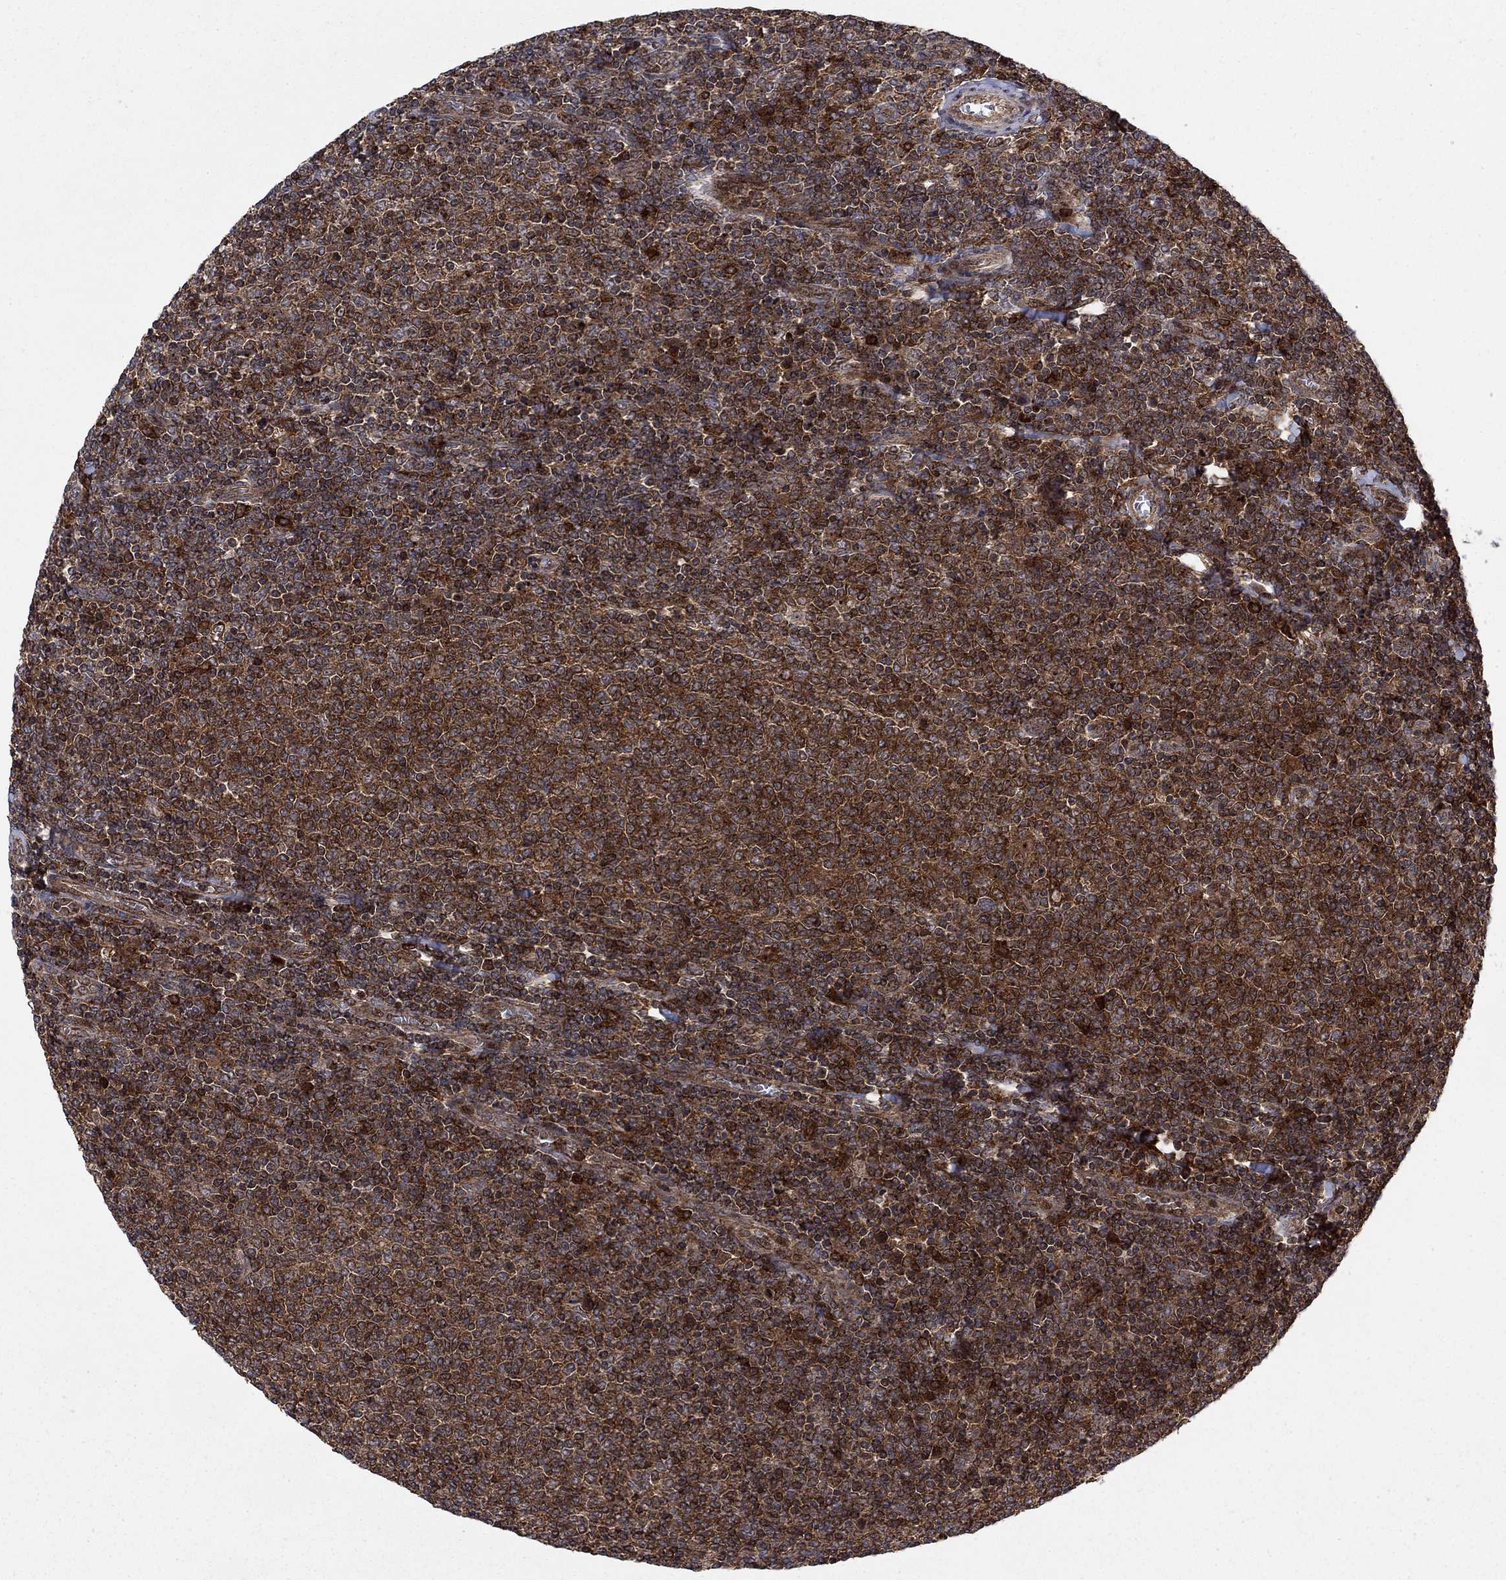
{"staining": {"intensity": "strong", "quantity": ">75%", "location": "cytoplasmic/membranous"}, "tissue": "lymphoma", "cell_type": "Tumor cells", "image_type": "cancer", "snomed": [{"axis": "morphology", "description": "Malignant lymphoma, non-Hodgkin's type, Low grade"}, {"axis": "topography", "description": "Lymph node"}], "caption": "The image exhibits a brown stain indicating the presence of a protein in the cytoplasmic/membranous of tumor cells in lymphoma.", "gene": "IFI35", "patient": {"sex": "male", "age": 52}}